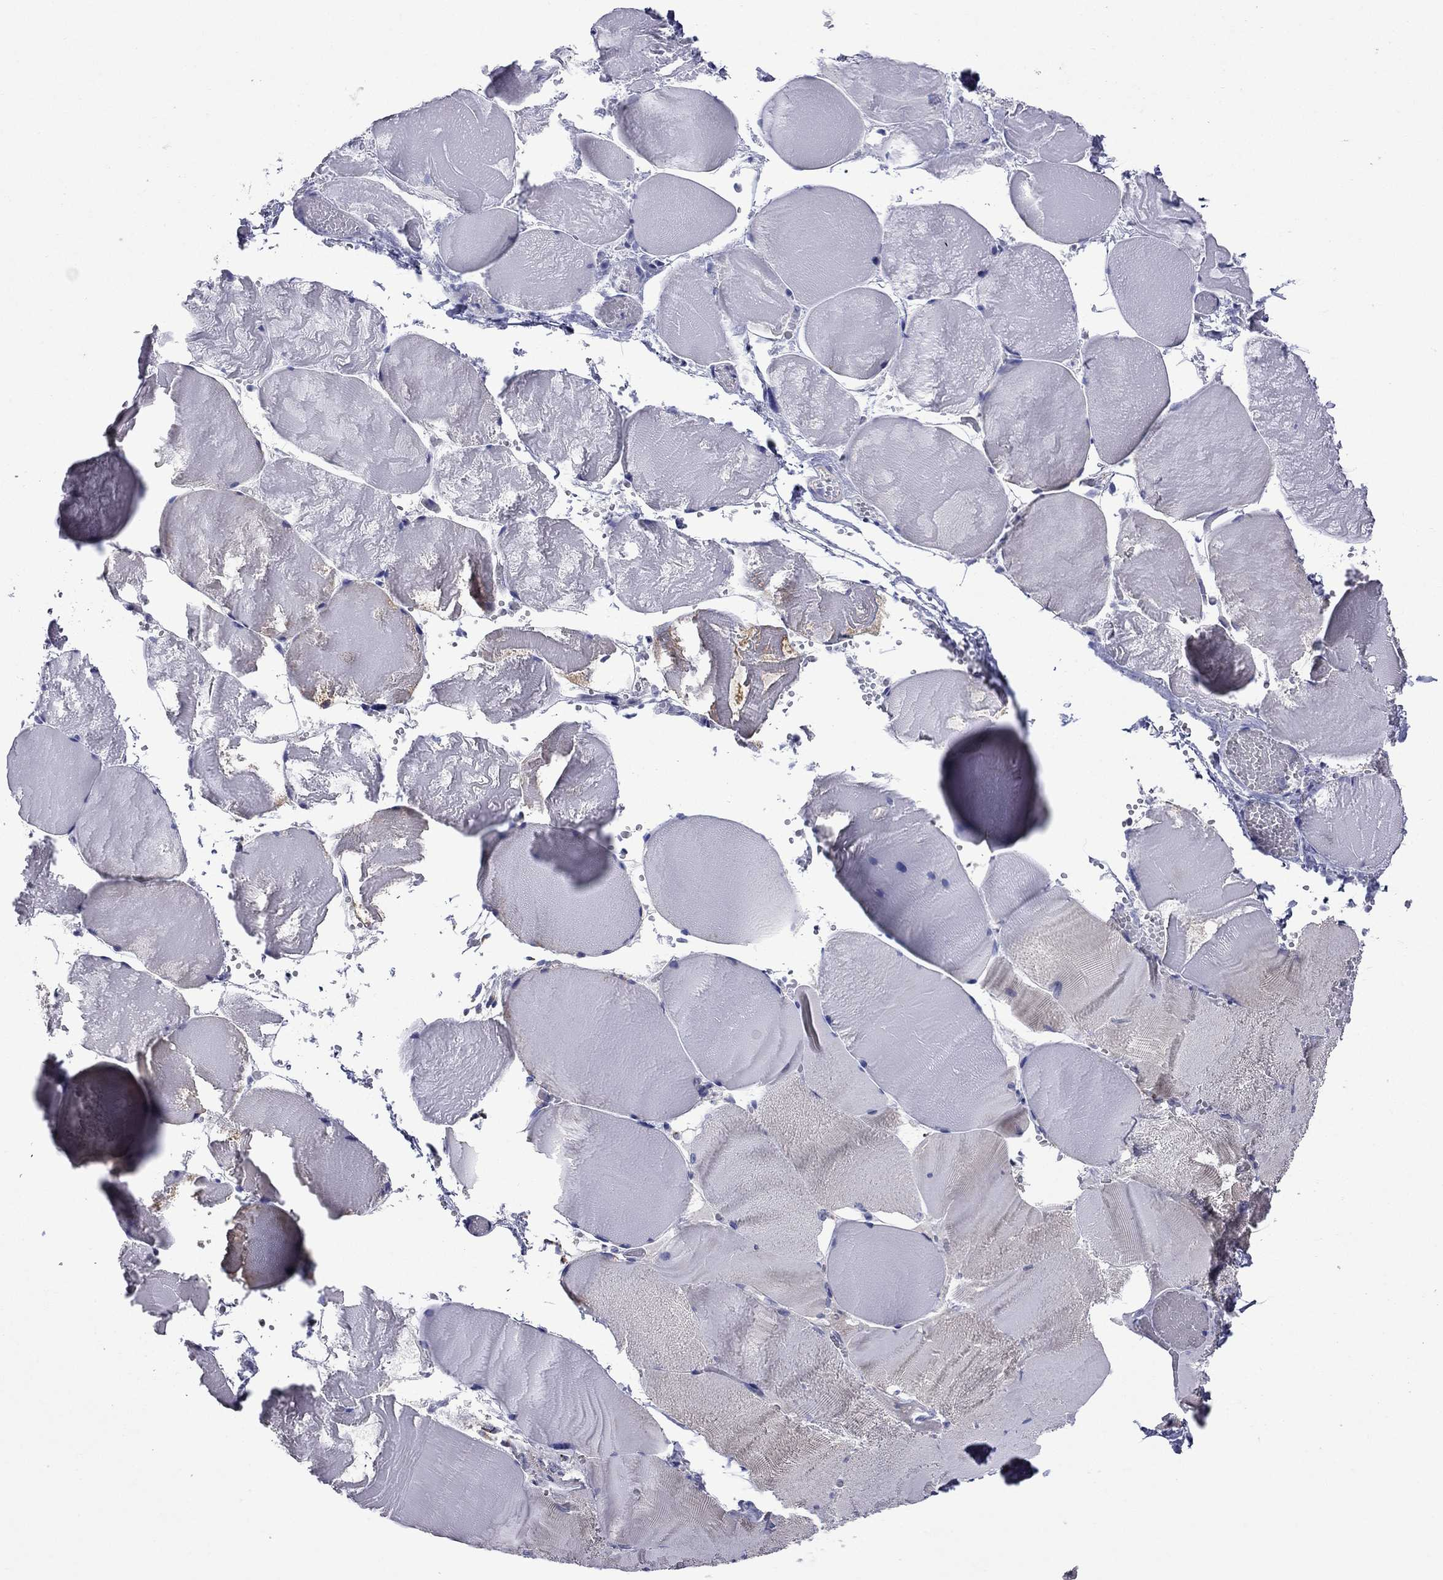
{"staining": {"intensity": "negative", "quantity": "none", "location": "none"}, "tissue": "skeletal muscle", "cell_type": "Myocytes", "image_type": "normal", "snomed": [{"axis": "morphology", "description": "Normal tissue, NOS"}, {"axis": "morphology", "description": "Malignant melanoma, Metastatic site"}, {"axis": "topography", "description": "Skeletal muscle"}], "caption": "Myocytes show no significant positivity in unremarkable skeletal muscle. (Stains: DAB (3,3'-diaminobenzidine) immunohistochemistry (IHC) with hematoxylin counter stain, Microscopy: brightfield microscopy at high magnification).", "gene": "ACADSB", "patient": {"sex": "male", "age": 50}}